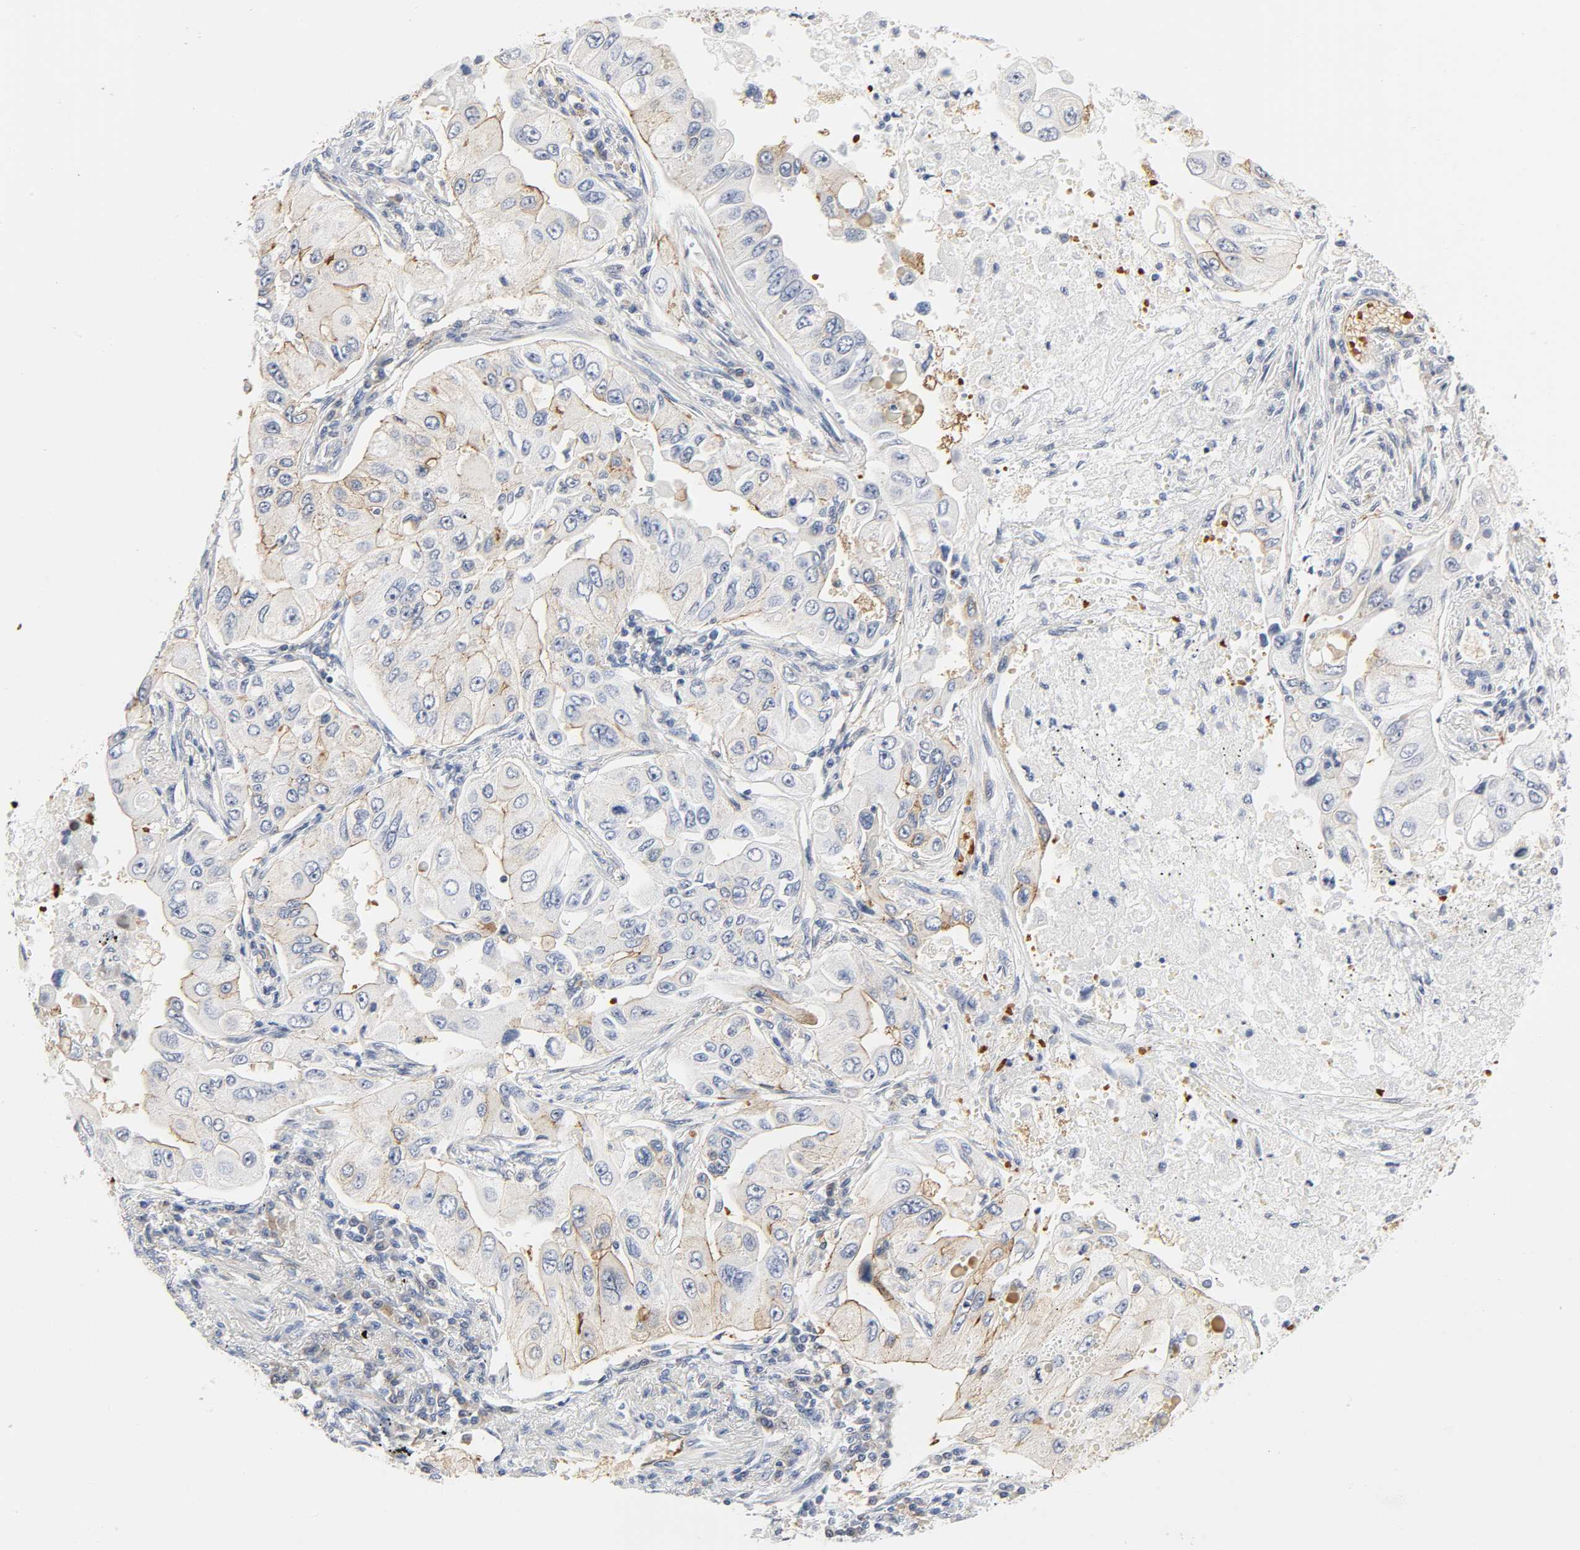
{"staining": {"intensity": "weak", "quantity": "25%-75%", "location": "cytoplasmic/membranous"}, "tissue": "lung cancer", "cell_type": "Tumor cells", "image_type": "cancer", "snomed": [{"axis": "morphology", "description": "Adenocarcinoma, NOS"}, {"axis": "topography", "description": "Lung"}], "caption": "Human adenocarcinoma (lung) stained for a protein (brown) exhibits weak cytoplasmic/membranous positive staining in approximately 25%-75% of tumor cells.", "gene": "CD2AP", "patient": {"sex": "male", "age": 84}}